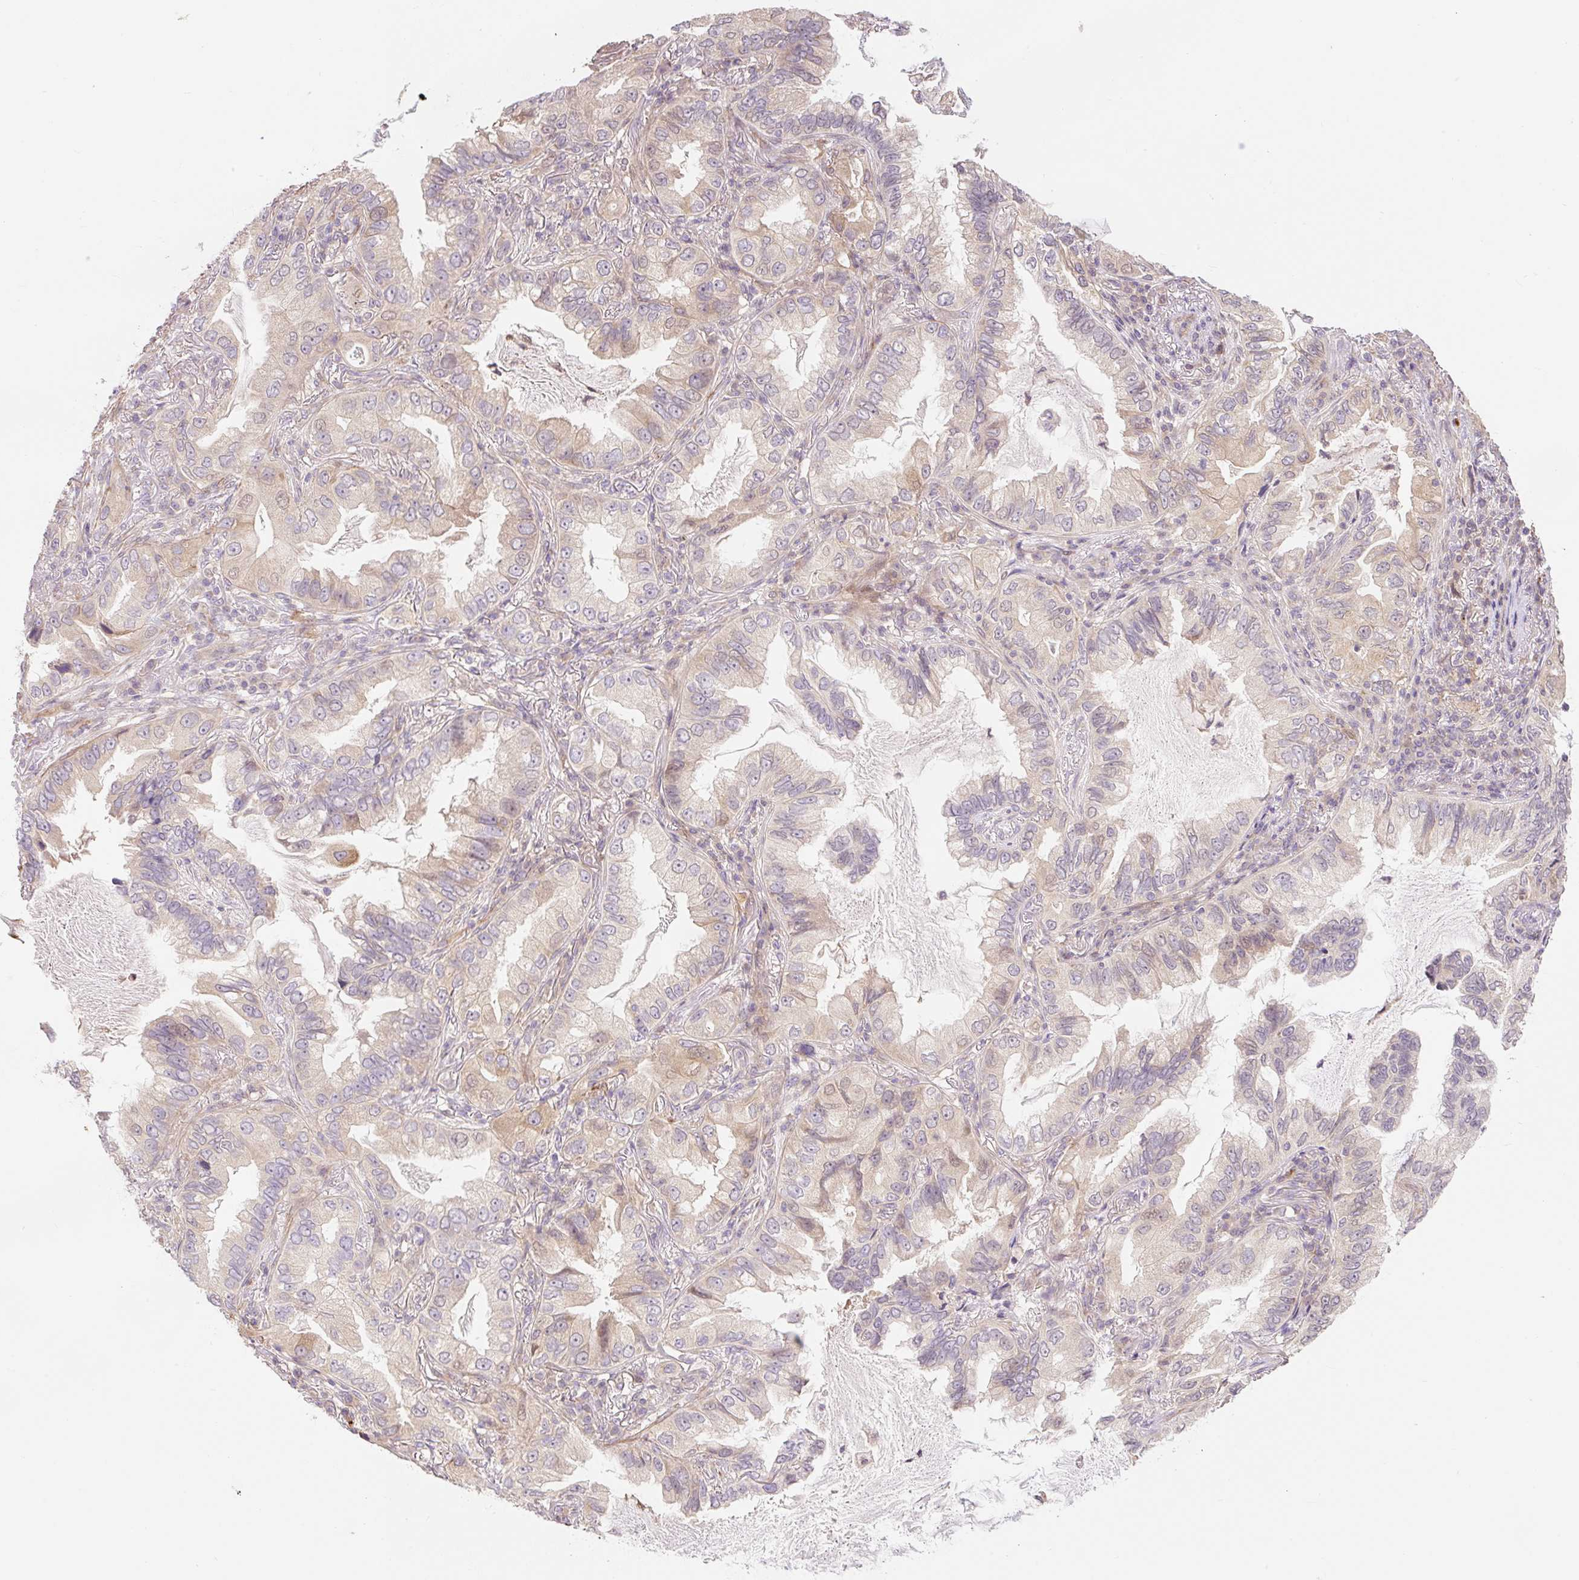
{"staining": {"intensity": "weak", "quantity": "<25%", "location": "cytoplasmic/membranous"}, "tissue": "lung cancer", "cell_type": "Tumor cells", "image_type": "cancer", "snomed": [{"axis": "morphology", "description": "Adenocarcinoma, NOS"}, {"axis": "topography", "description": "Lung"}], "caption": "High power microscopy photomicrograph of an immunohistochemistry (IHC) photomicrograph of lung adenocarcinoma, revealing no significant positivity in tumor cells.", "gene": "EMC10", "patient": {"sex": "female", "age": 69}}